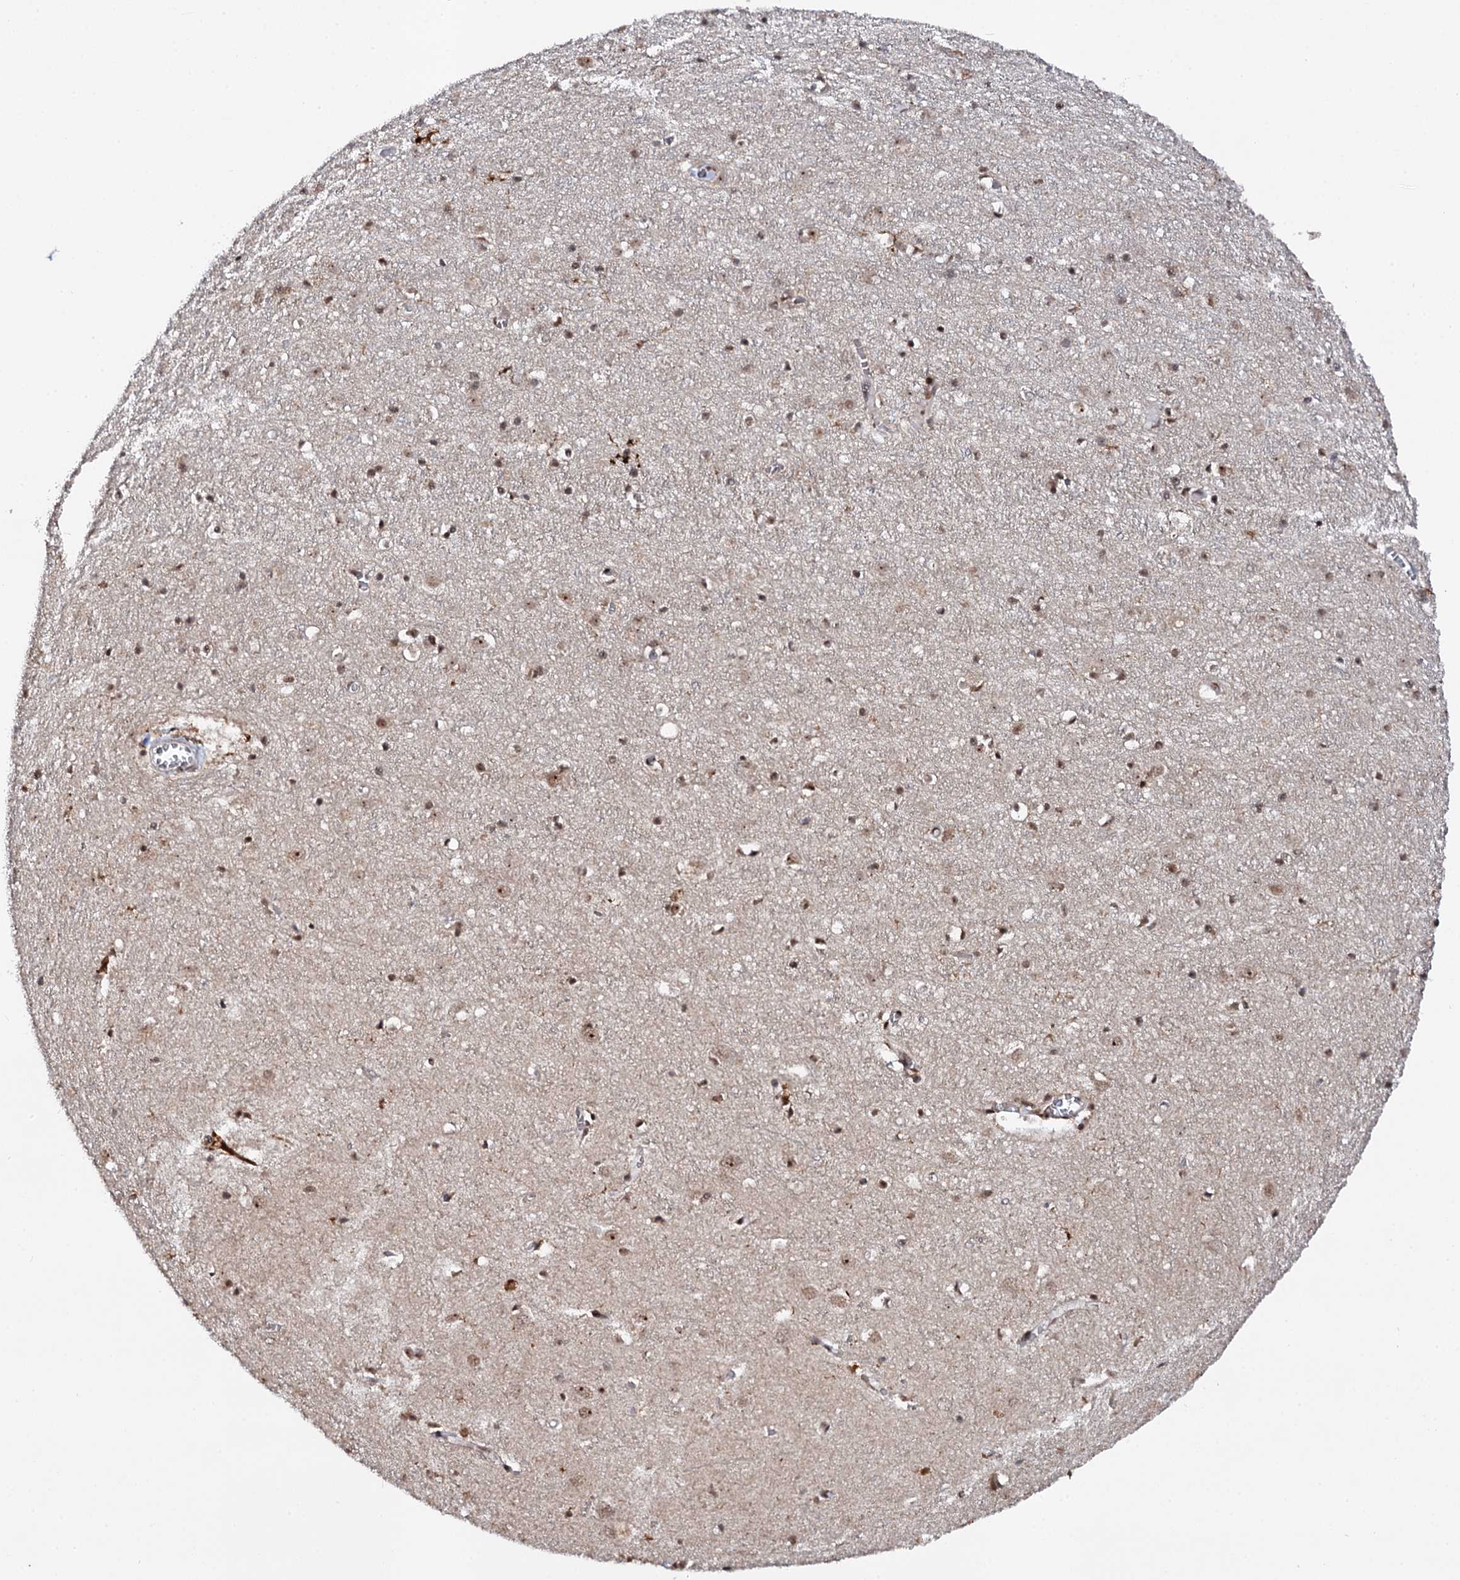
{"staining": {"intensity": "moderate", "quantity": ">75%", "location": "nuclear"}, "tissue": "cerebral cortex", "cell_type": "Endothelial cells", "image_type": "normal", "snomed": [{"axis": "morphology", "description": "Normal tissue, NOS"}, {"axis": "topography", "description": "Cerebral cortex"}], "caption": "Immunohistochemical staining of benign cerebral cortex demonstrates moderate nuclear protein staining in approximately >75% of endothelial cells. The protein is shown in brown color, while the nuclei are stained blue.", "gene": "BUD13", "patient": {"sex": "female", "age": 64}}